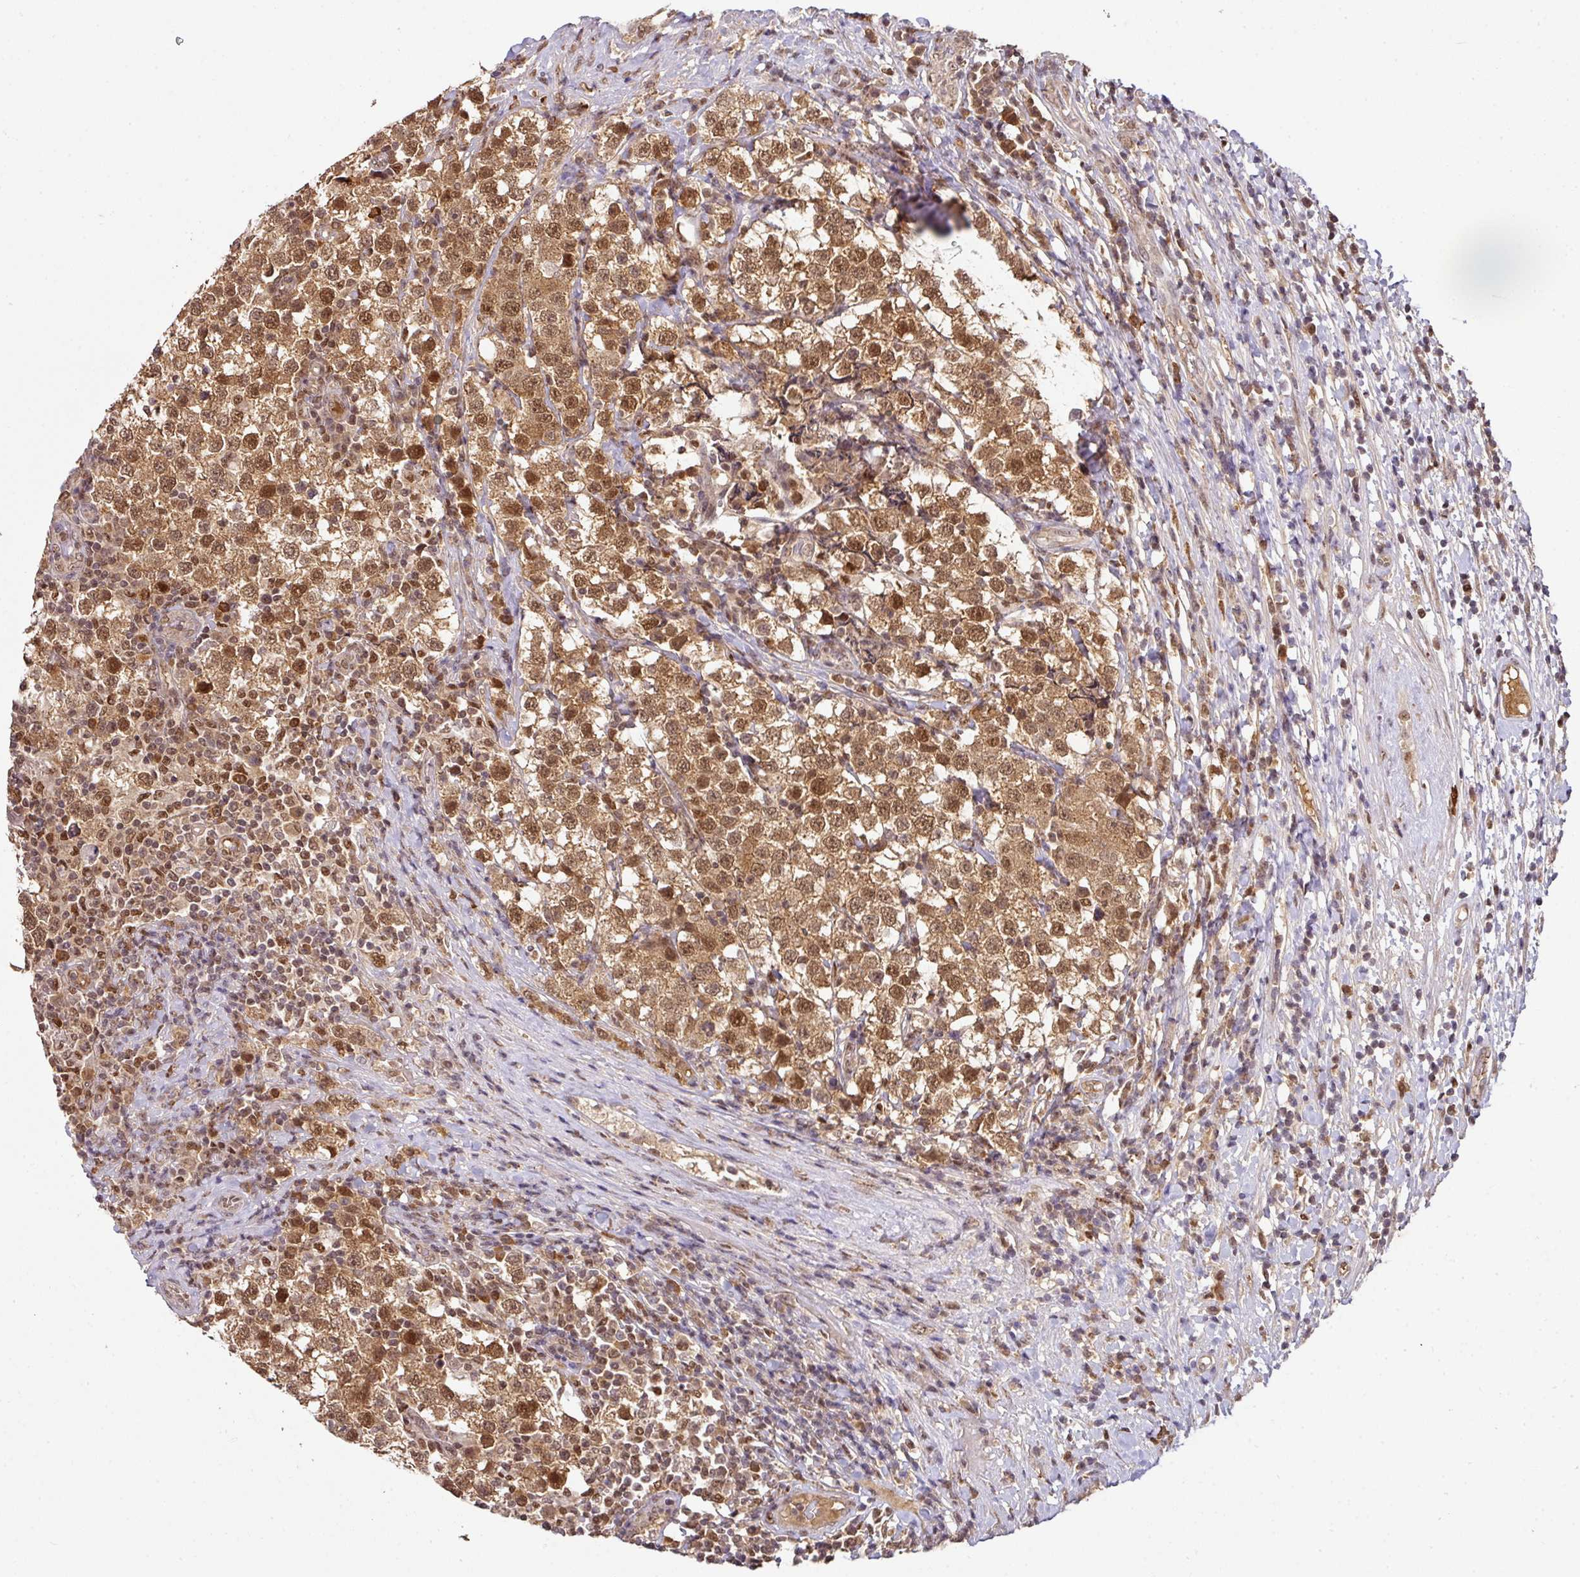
{"staining": {"intensity": "moderate", "quantity": ">75%", "location": "cytoplasmic/membranous,nuclear"}, "tissue": "testis cancer", "cell_type": "Tumor cells", "image_type": "cancer", "snomed": [{"axis": "morphology", "description": "Seminoma, NOS"}, {"axis": "topography", "description": "Testis"}], "caption": "Human testis seminoma stained with a protein marker shows moderate staining in tumor cells.", "gene": "RANBP9", "patient": {"sex": "male", "age": 34}}